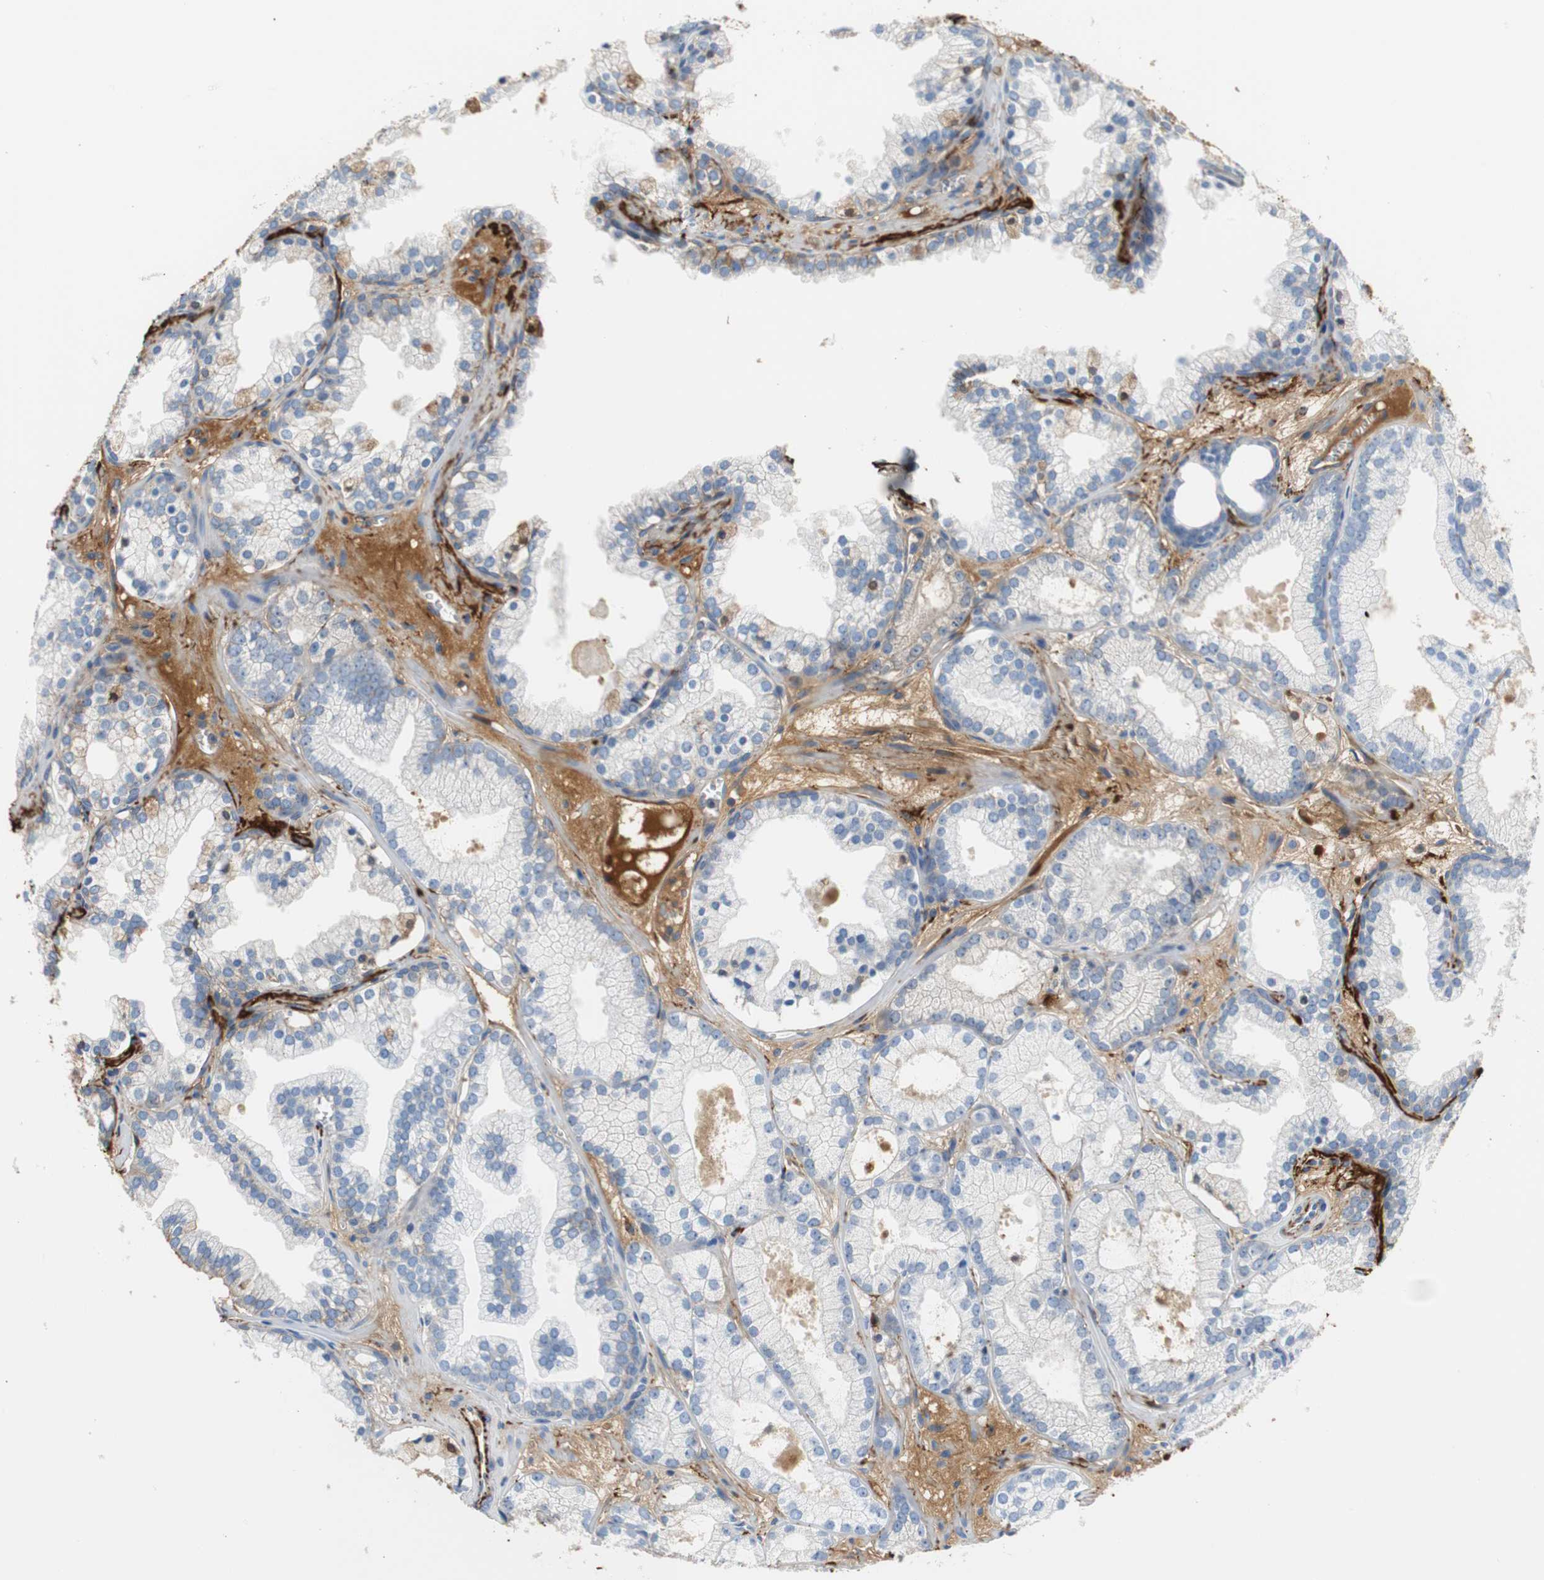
{"staining": {"intensity": "weak", "quantity": "<25%", "location": "cytoplasmic/membranous"}, "tissue": "prostate cancer", "cell_type": "Tumor cells", "image_type": "cancer", "snomed": [{"axis": "morphology", "description": "Adenocarcinoma, Low grade"}, {"axis": "topography", "description": "Prostate"}], "caption": "A high-resolution histopathology image shows IHC staining of prostate cancer, which exhibits no significant positivity in tumor cells.", "gene": "APCS", "patient": {"sex": "male", "age": 57}}